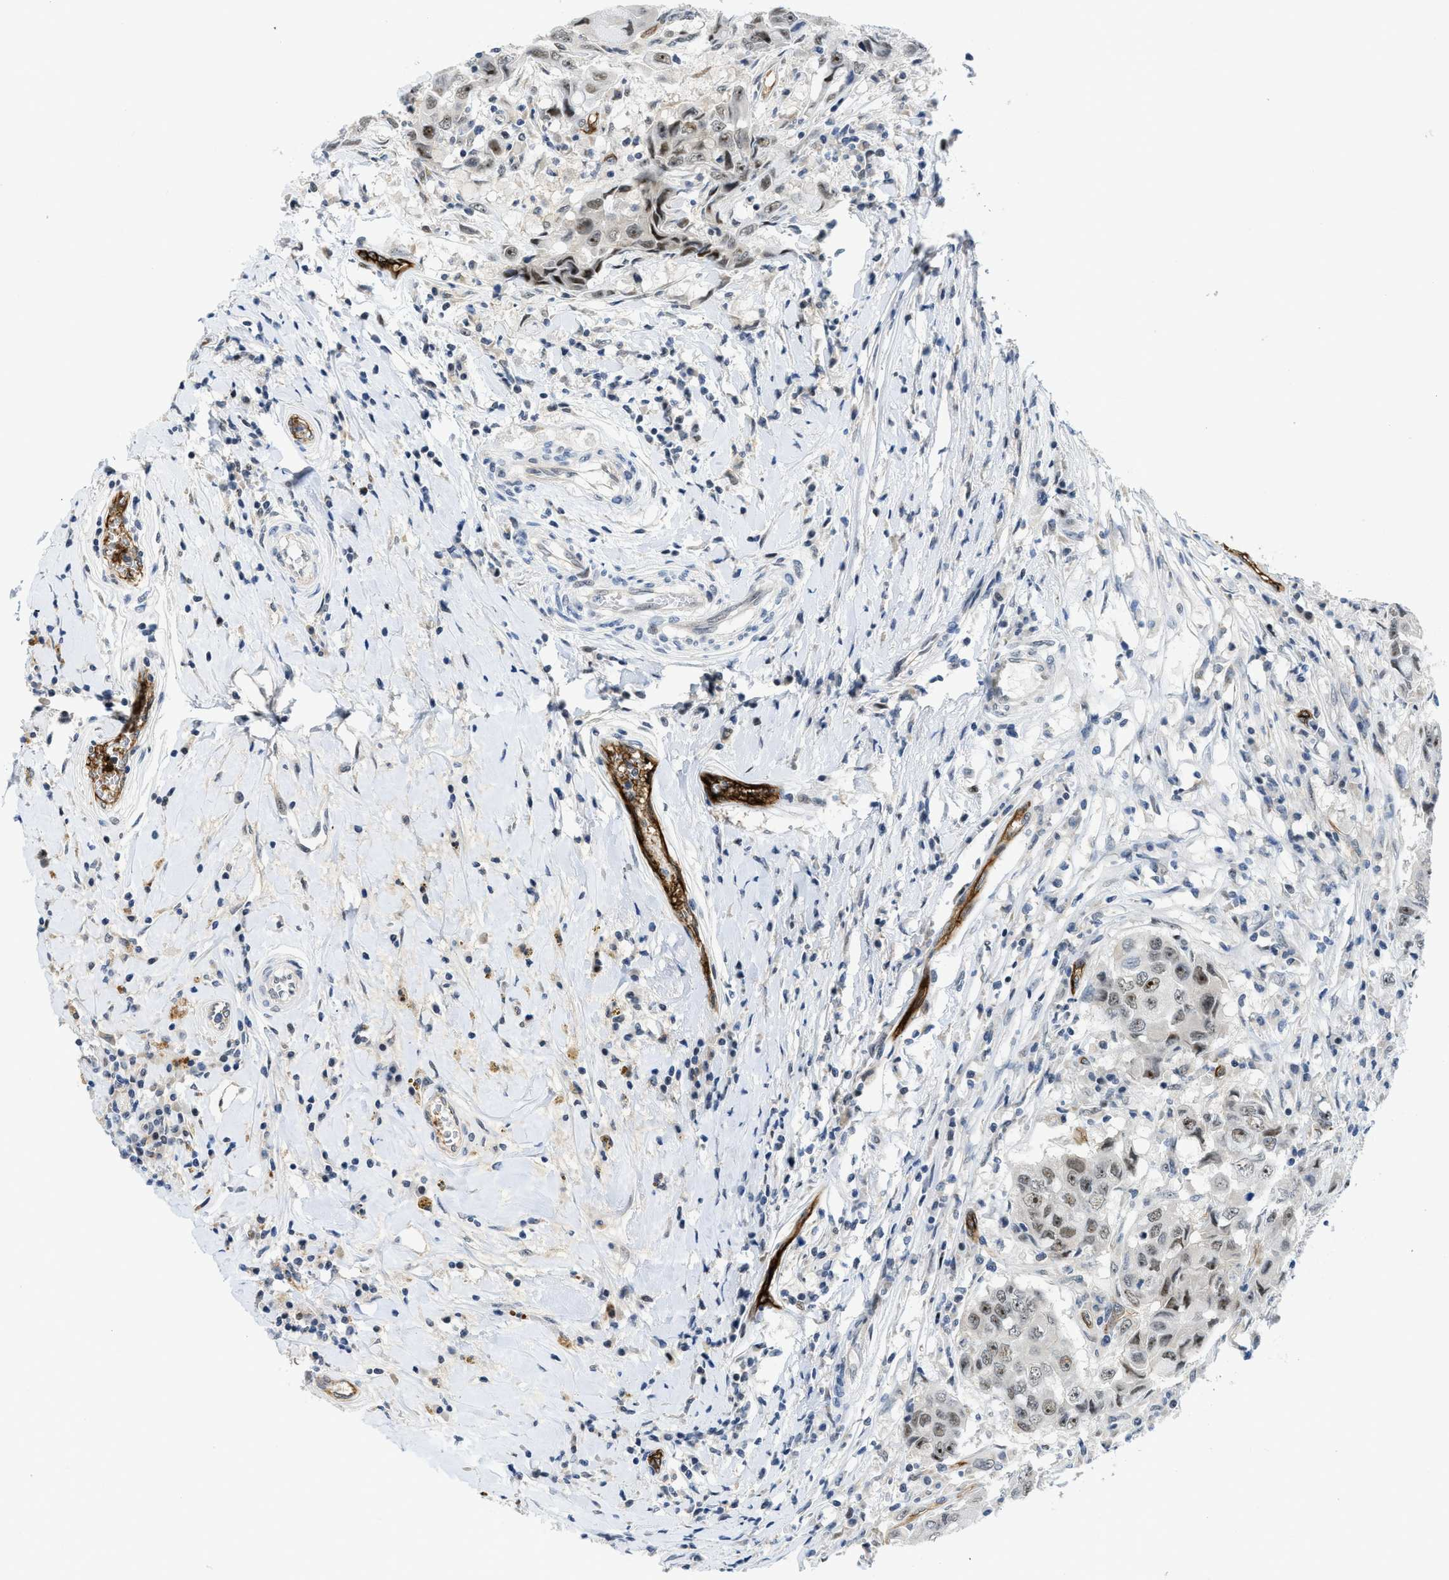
{"staining": {"intensity": "weak", "quantity": "25%-75%", "location": "nuclear"}, "tissue": "breast cancer", "cell_type": "Tumor cells", "image_type": "cancer", "snomed": [{"axis": "morphology", "description": "Duct carcinoma"}, {"axis": "topography", "description": "Breast"}], "caption": "Brown immunohistochemical staining in invasive ductal carcinoma (breast) exhibits weak nuclear staining in about 25%-75% of tumor cells.", "gene": "SLCO2A1", "patient": {"sex": "female", "age": 27}}